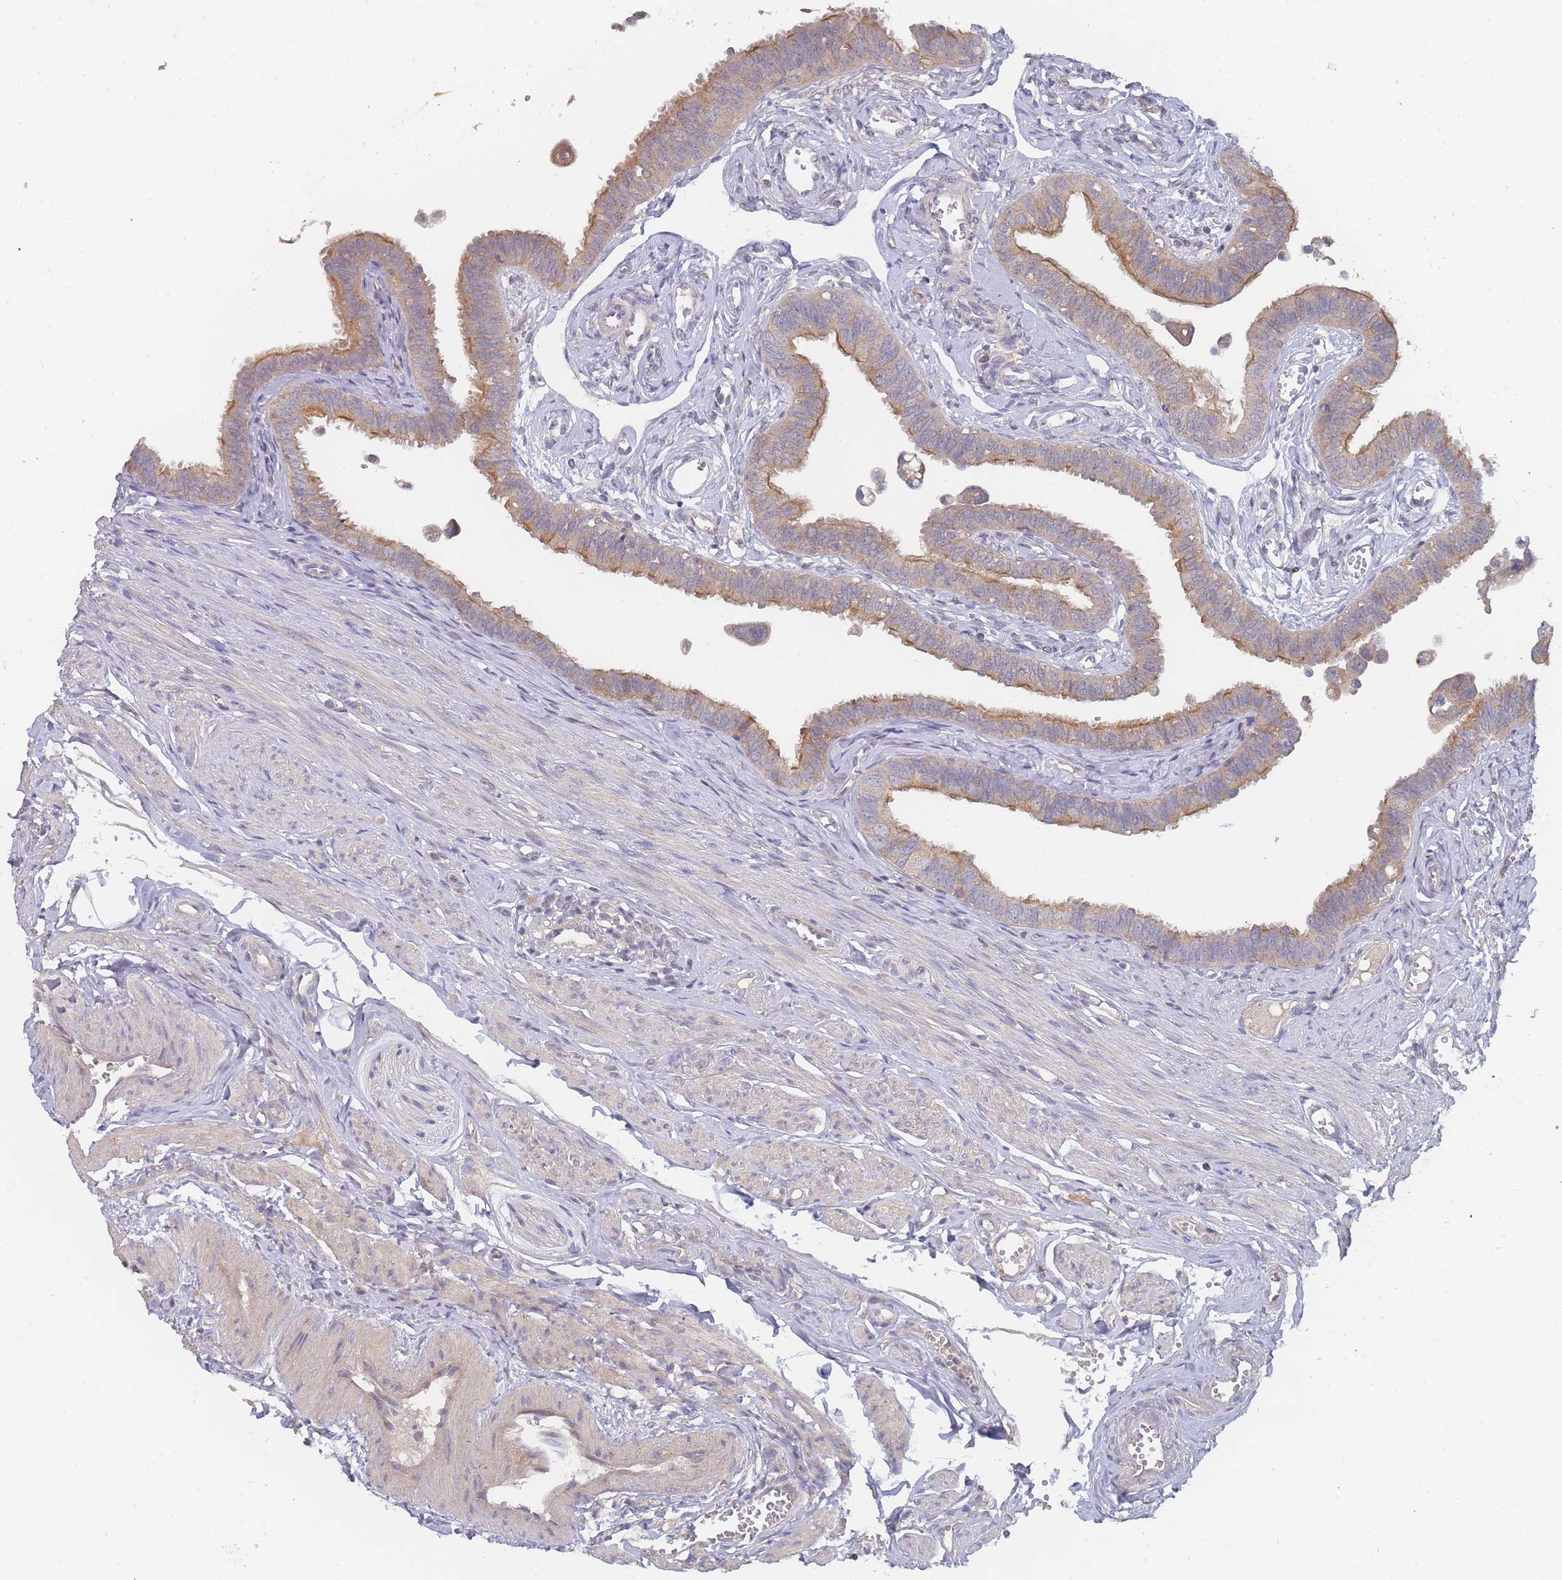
{"staining": {"intensity": "moderate", "quantity": "25%-75%", "location": "cytoplasmic/membranous"}, "tissue": "fallopian tube", "cell_type": "Glandular cells", "image_type": "normal", "snomed": [{"axis": "morphology", "description": "Normal tissue, NOS"}, {"axis": "morphology", "description": "Carcinoma, NOS"}, {"axis": "topography", "description": "Fallopian tube"}, {"axis": "topography", "description": "Ovary"}], "caption": "Glandular cells demonstrate moderate cytoplasmic/membranous expression in about 25%-75% of cells in benign fallopian tube.", "gene": "SLC35F5", "patient": {"sex": "female", "age": 59}}